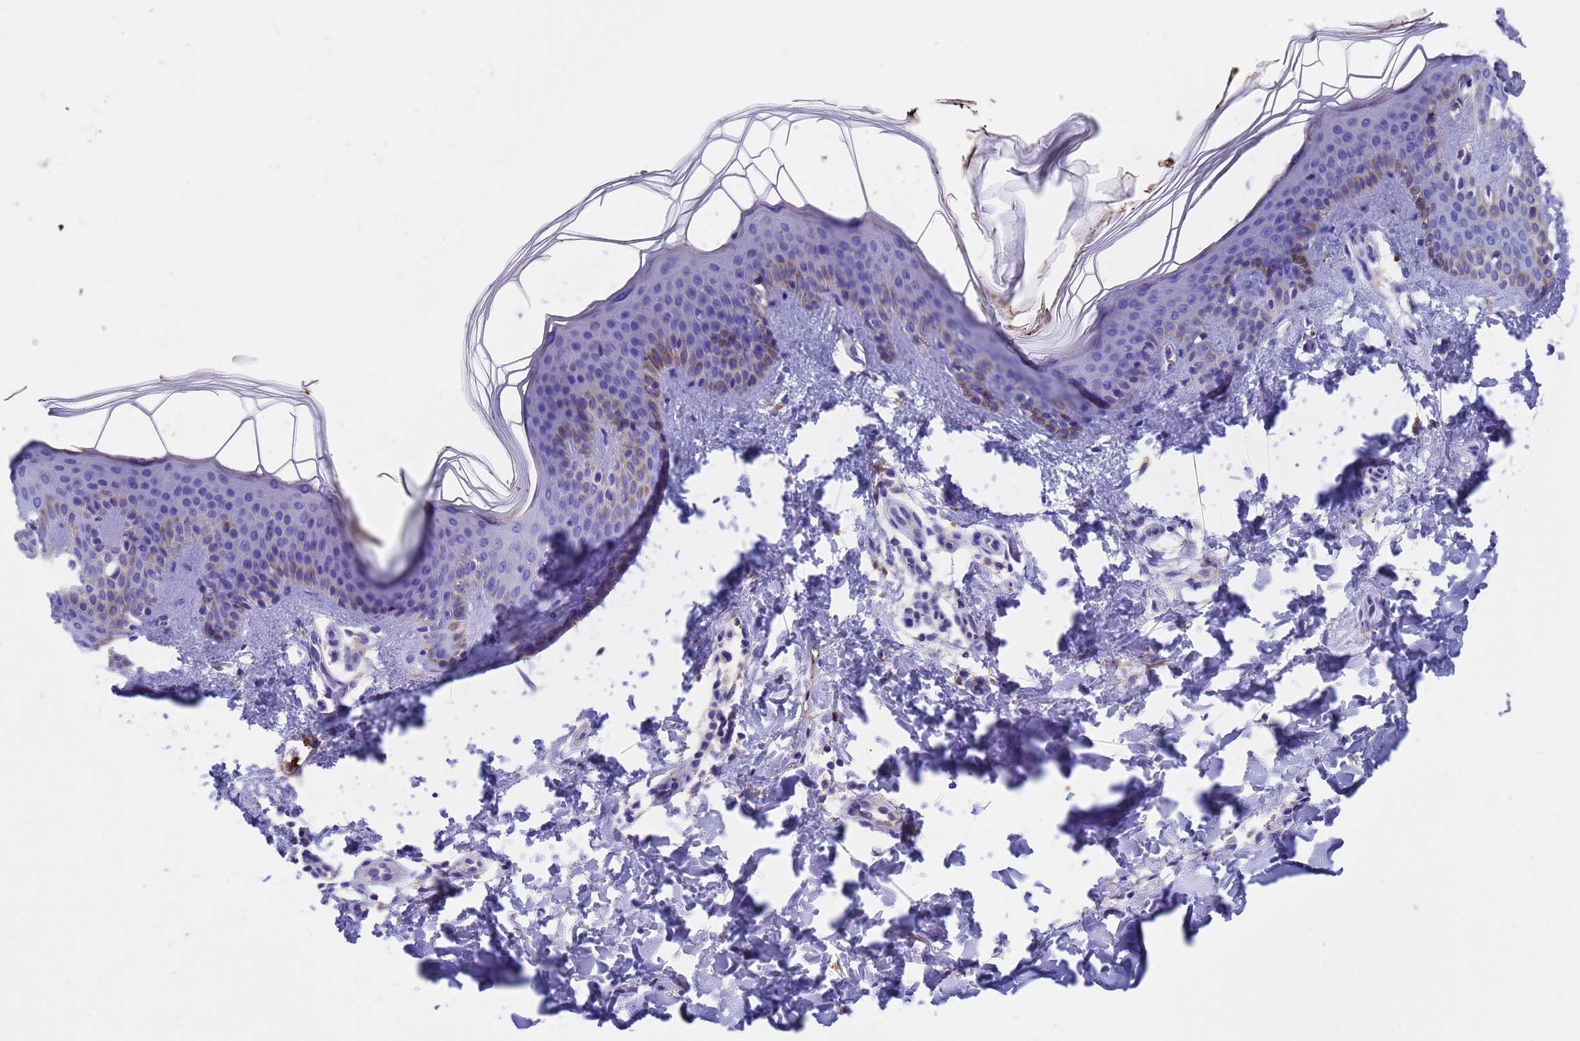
{"staining": {"intensity": "negative", "quantity": "none", "location": "none"}, "tissue": "skin", "cell_type": "Fibroblasts", "image_type": "normal", "snomed": [{"axis": "morphology", "description": "Normal tissue, NOS"}, {"axis": "topography", "description": "Skin"}], "caption": "Immunohistochemical staining of benign skin exhibits no significant positivity in fibroblasts. (Immunohistochemistry, brightfield microscopy, high magnification).", "gene": "ELP6", "patient": {"sex": "male", "age": 36}}